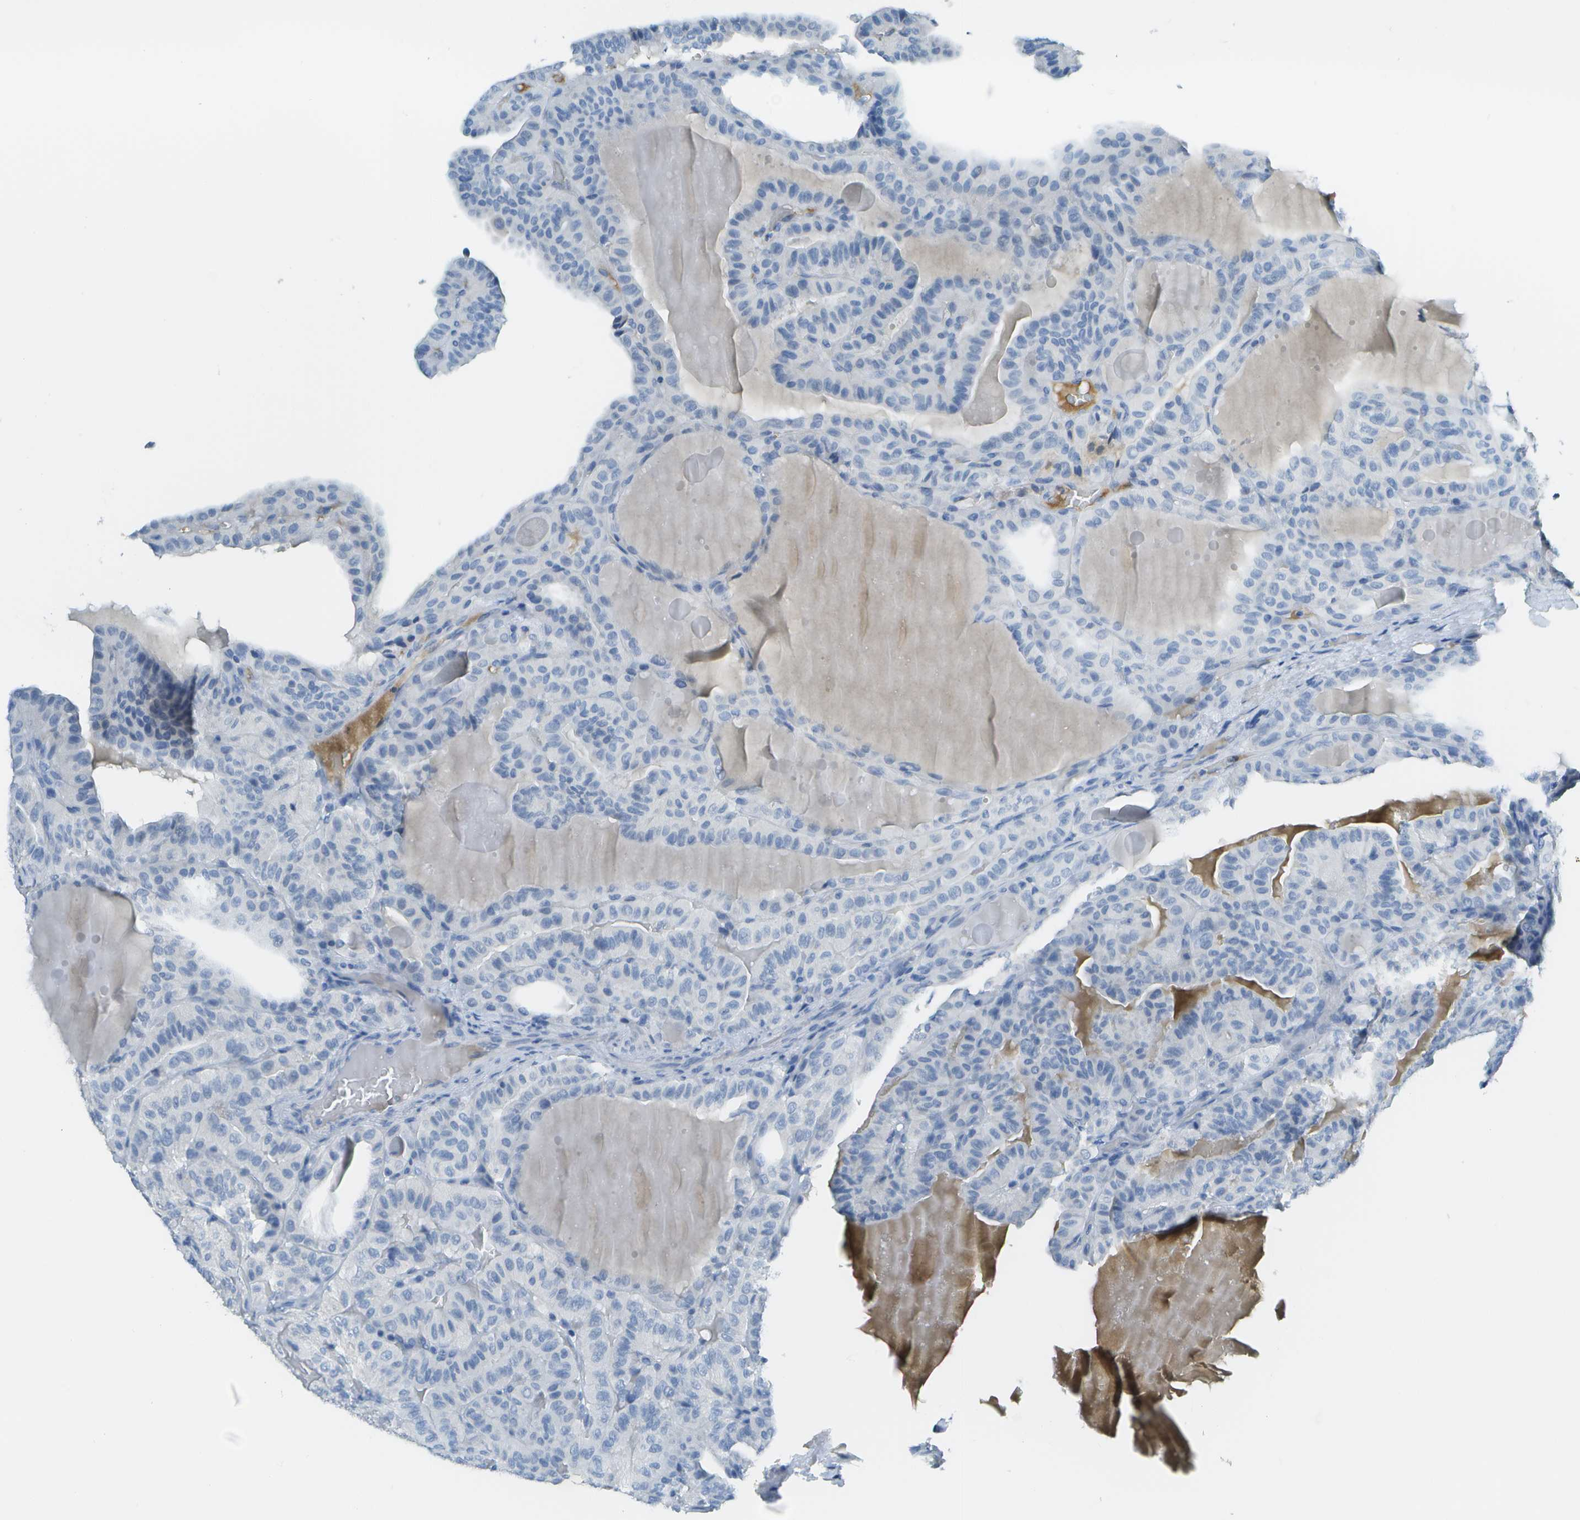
{"staining": {"intensity": "negative", "quantity": "none", "location": "none"}, "tissue": "thyroid cancer", "cell_type": "Tumor cells", "image_type": "cancer", "snomed": [{"axis": "morphology", "description": "Papillary adenocarcinoma, NOS"}, {"axis": "topography", "description": "Thyroid gland"}], "caption": "The photomicrograph demonstrates no staining of tumor cells in papillary adenocarcinoma (thyroid).", "gene": "C1S", "patient": {"sex": "male", "age": 77}}